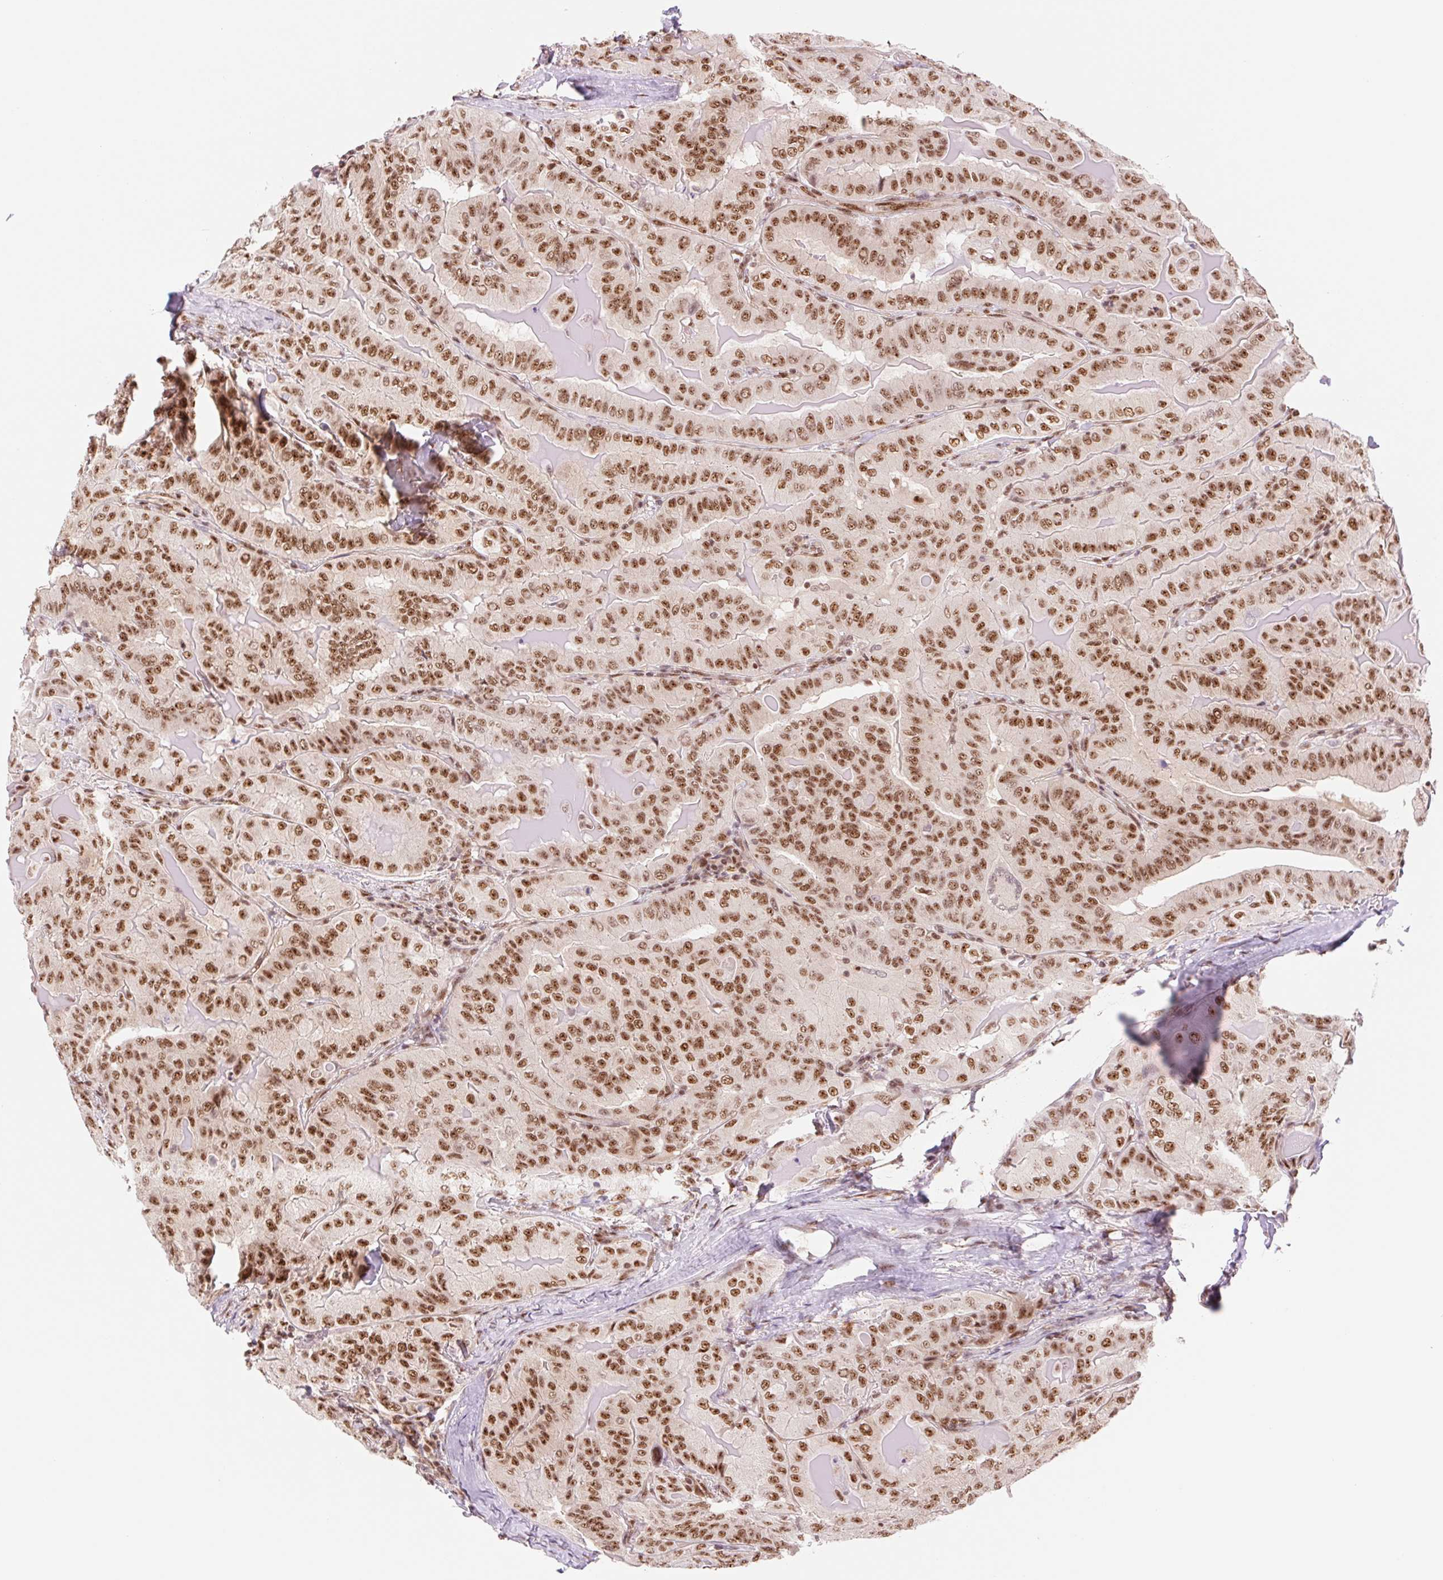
{"staining": {"intensity": "strong", "quantity": ">75%", "location": "nuclear"}, "tissue": "thyroid cancer", "cell_type": "Tumor cells", "image_type": "cancer", "snomed": [{"axis": "morphology", "description": "Papillary adenocarcinoma, NOS"}, {"axis": "topography", "description": "Thyroid gland"}], "caption": "IHC of thyroid cancer demonstrates high levels of strong nuclear expression in about >75% of tumor cells. (brown staining indicates protein expression, while blue staining denotes nuclei).", "gene": "PRDM11", "patient": {"sex": "female", "age": 68}}